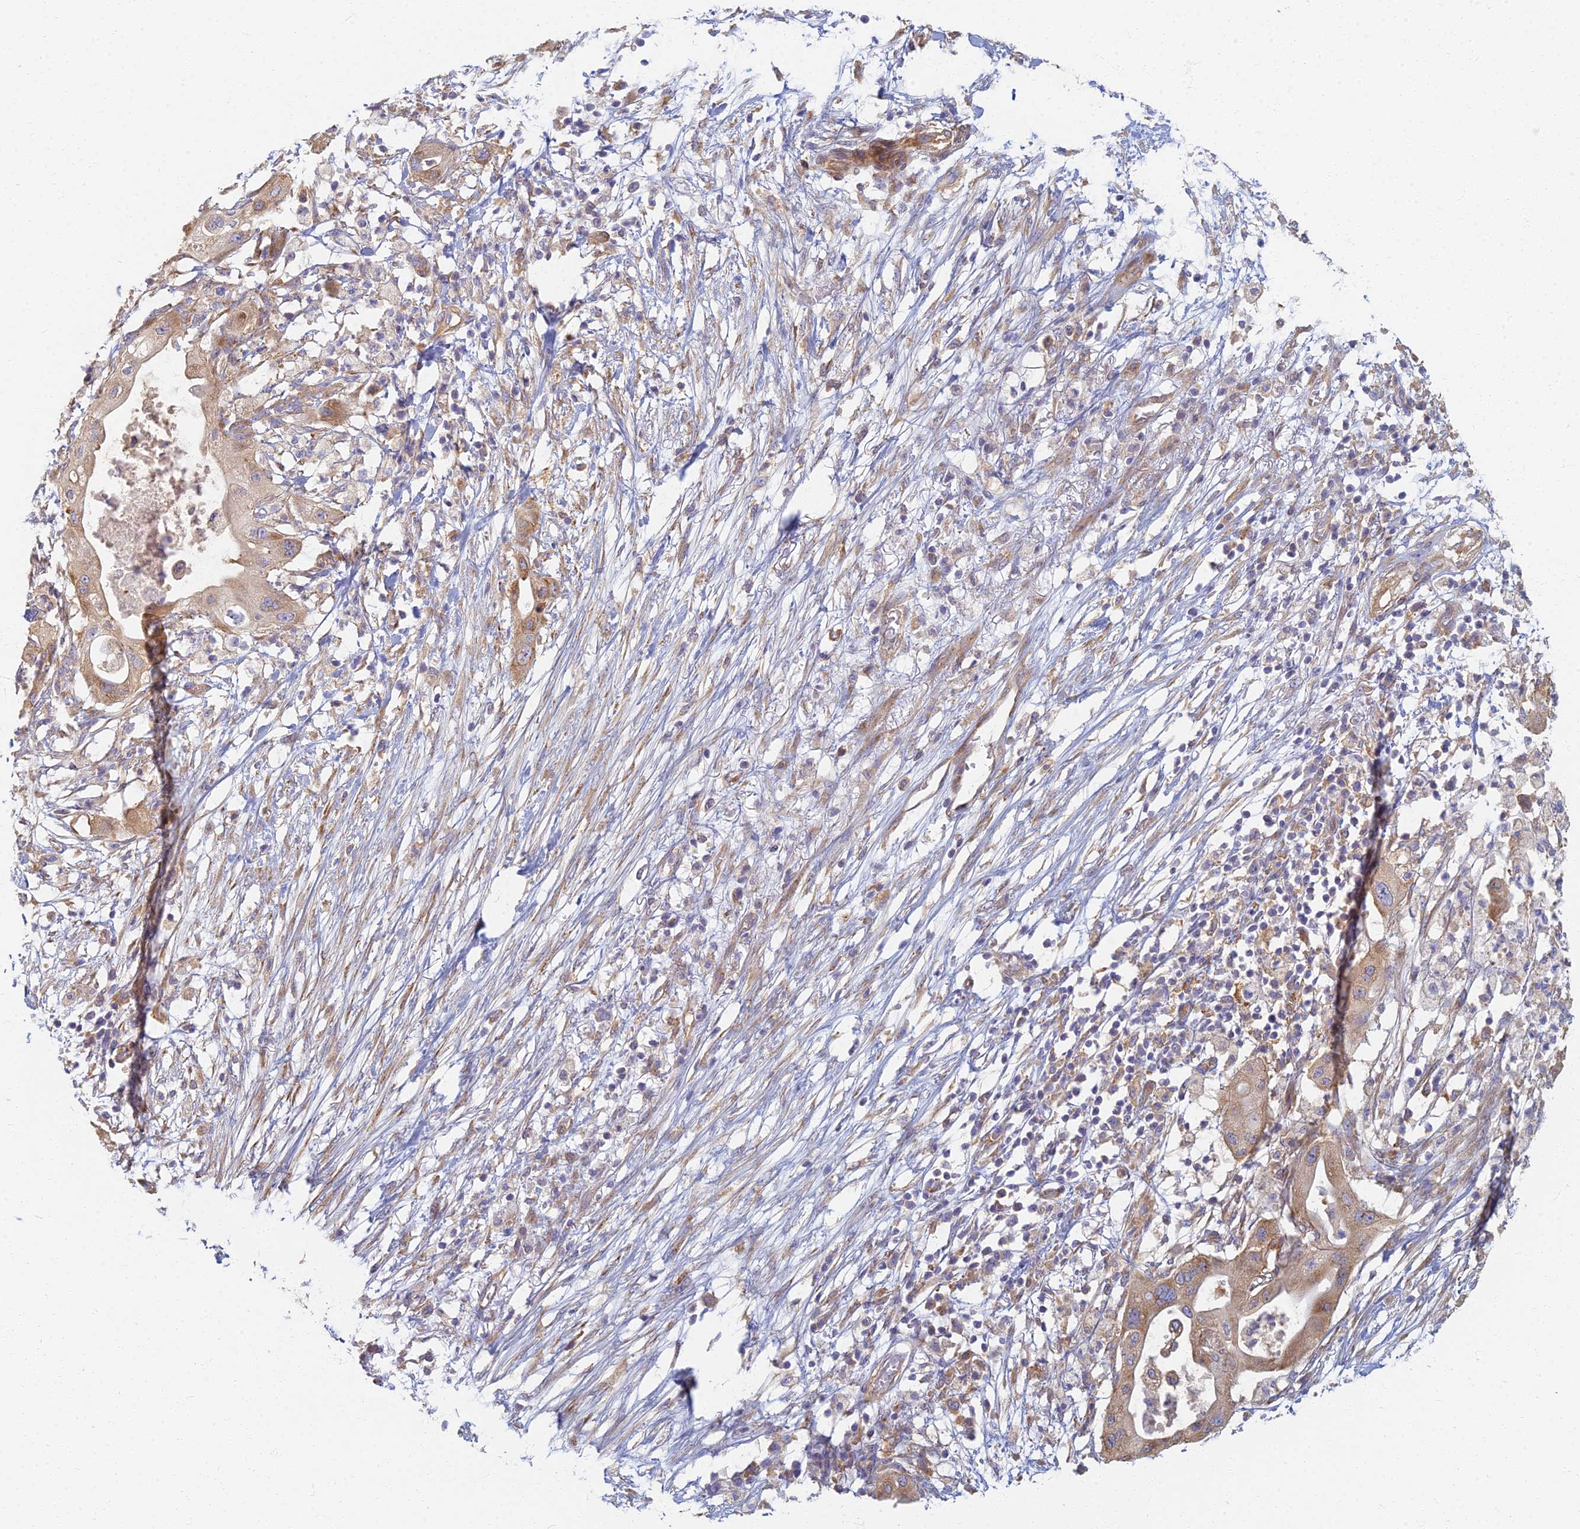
{"staining": {"intensity": "moderate", "quantity": "25%-75%", "location": "cytoplasmic/membranous"}, "tissue": "pancreatic cancer", "cell_type": "Tumor cells", "image_type": "cancer", "snomed": [{"axis": "morphology", "description": "Adenocarcinoma, NOS"}, {"axis": "topography", "description": "Pancreas"}], "caption": "Pancreatic cancer stained with a brown dye demonstrates moderate cytoplasmic/membranous positive expression in about 25%-75% of tumor cells.", "gene": "RBSN", "patient": {"sex": "male", "age": 68}}